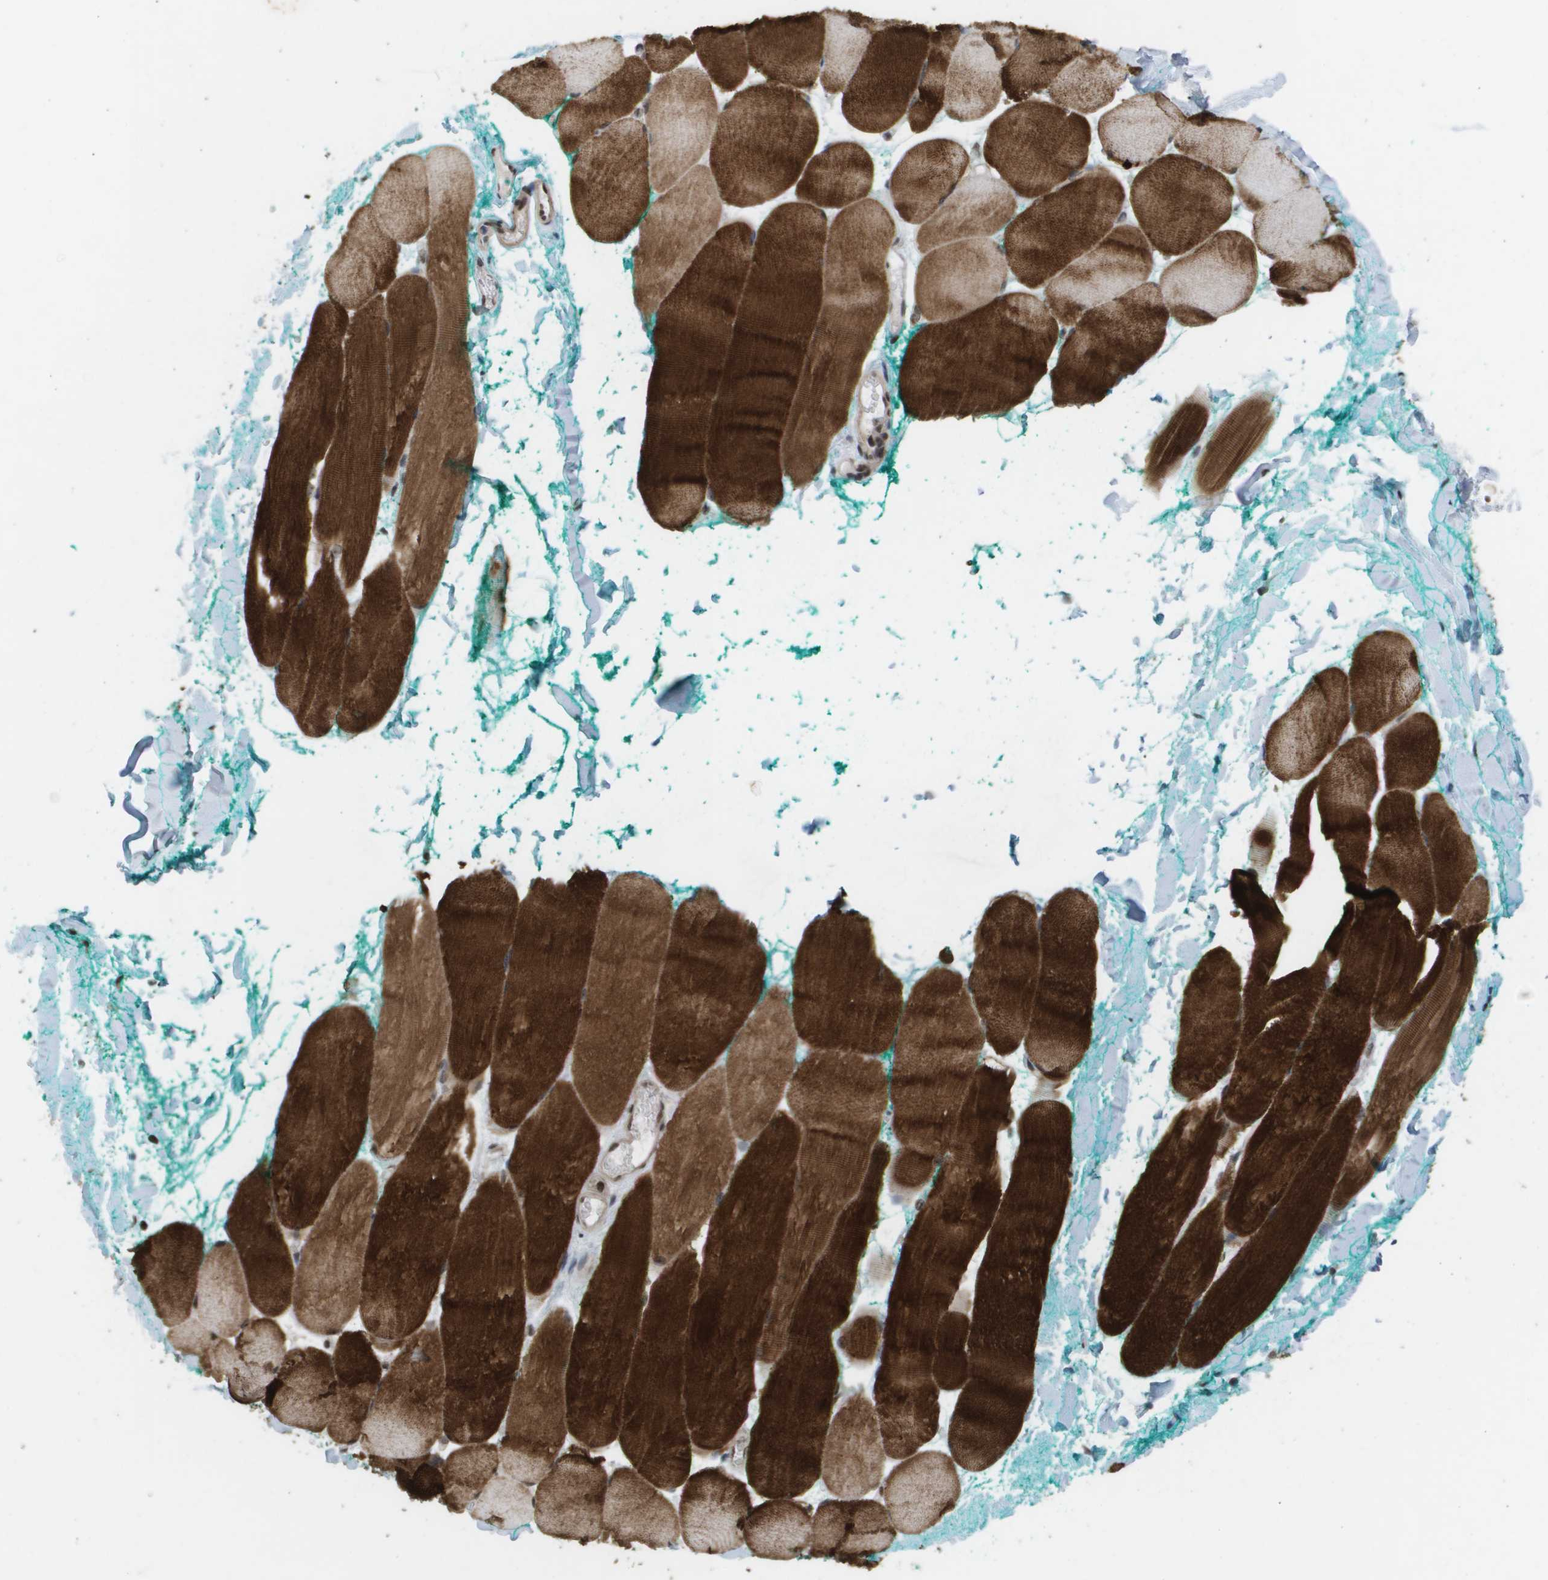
{"staining": {"intensity": "strong", "quantity": ">75%", "location": "cytoplasmic/membranous"}, "tissue": "skeletal muscle", "cell_type": "Myocytes", "image_type": "normal", "snomed": [{"axis": "morphology", "description": "Normal tissue, NOS"}, {"axis": "morphology", "description": "Squamous cell carcinoma, NOS"}, {"axis": "topography", "description": "Skeletal muscle"}], "caption": "The immunohistochemical stain highlights strong cytoplasmic/membranous positivity in myocytes of normal skeletal muscle. Nuclei are stained in blue.", "gene": "CDT1", "patient": {"sex": "male", "age": 51}}